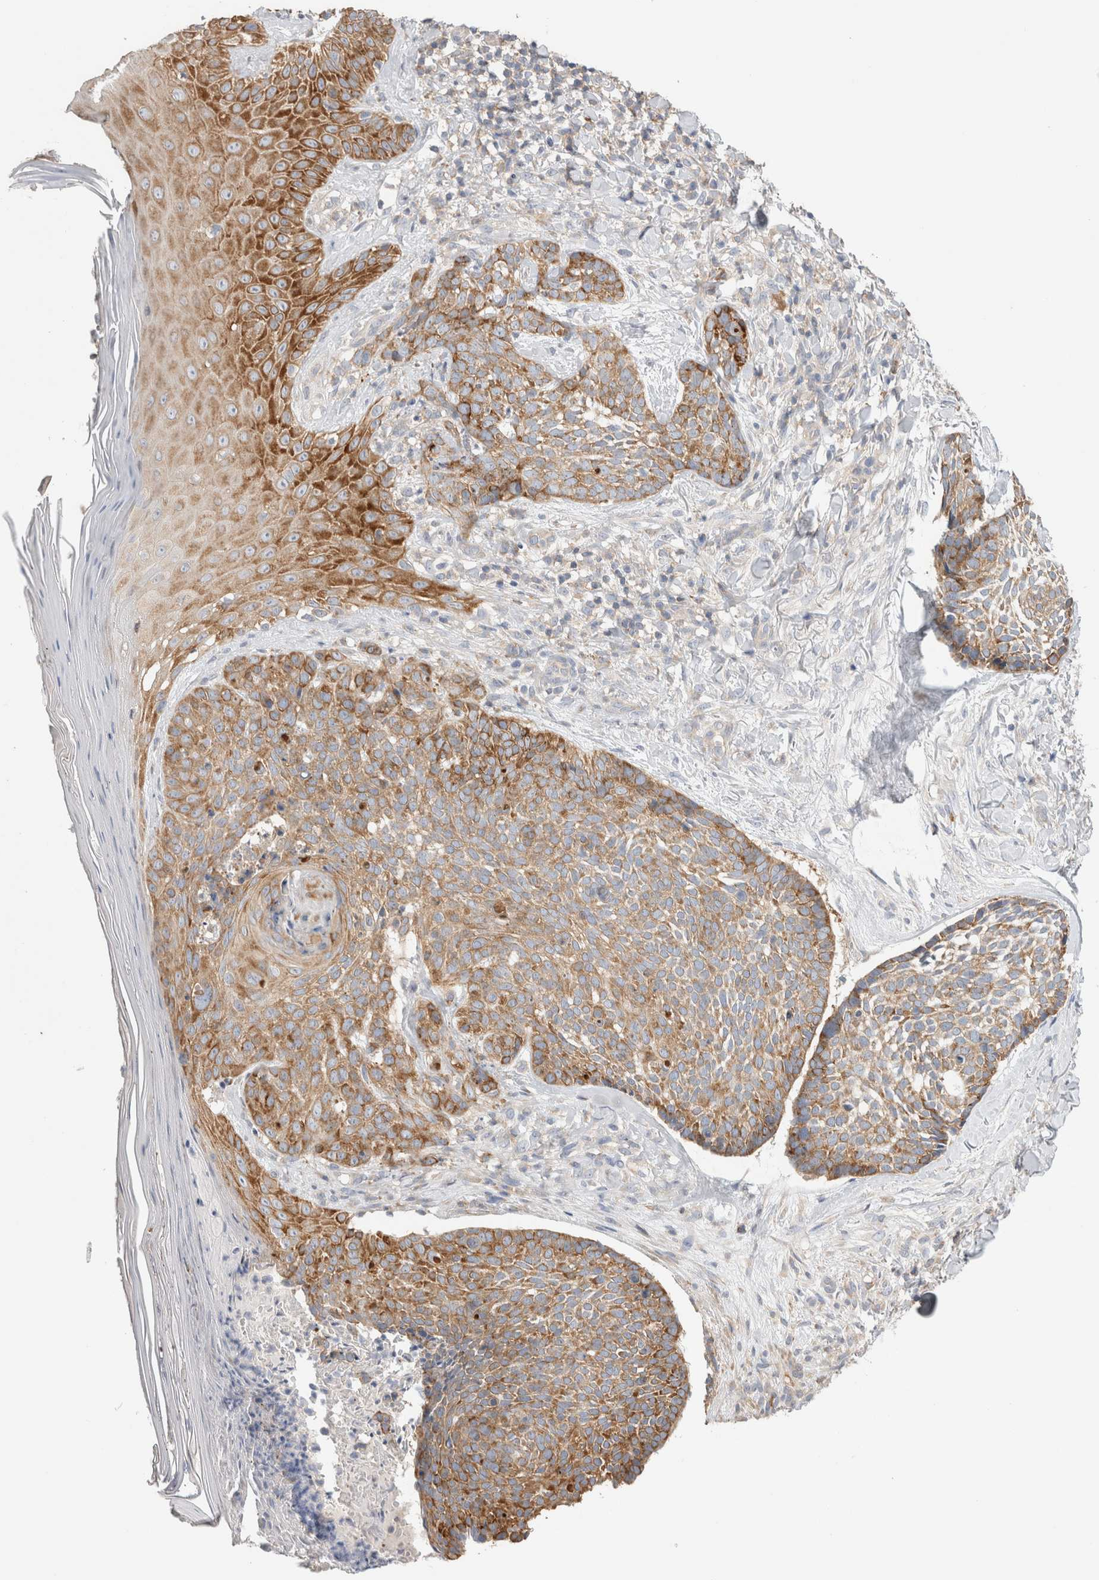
{"staining": {"intensity": "moderate", "quantity": ">75%", "location": "cytoplasmic/membranous"}, "tissue": "skin cancer", "cell_type": "Tumor cells", "image_type": "cancer", "snomed": [{"axis": "morphology", "description": "Normal tissue, NOS"}, {"axis": "morphology", "description": "Basal cell carcinoma"}, {"axis": "topography", "description": "Skin"}], "caption": "Skin basal cell carcinoma stained with a brown dye displays moderate cytoplasmic/membranous positive staining in about >75% of tumor cells.", "gene": "ZNF23", "patient": {"sex": "male", "age": 67}}